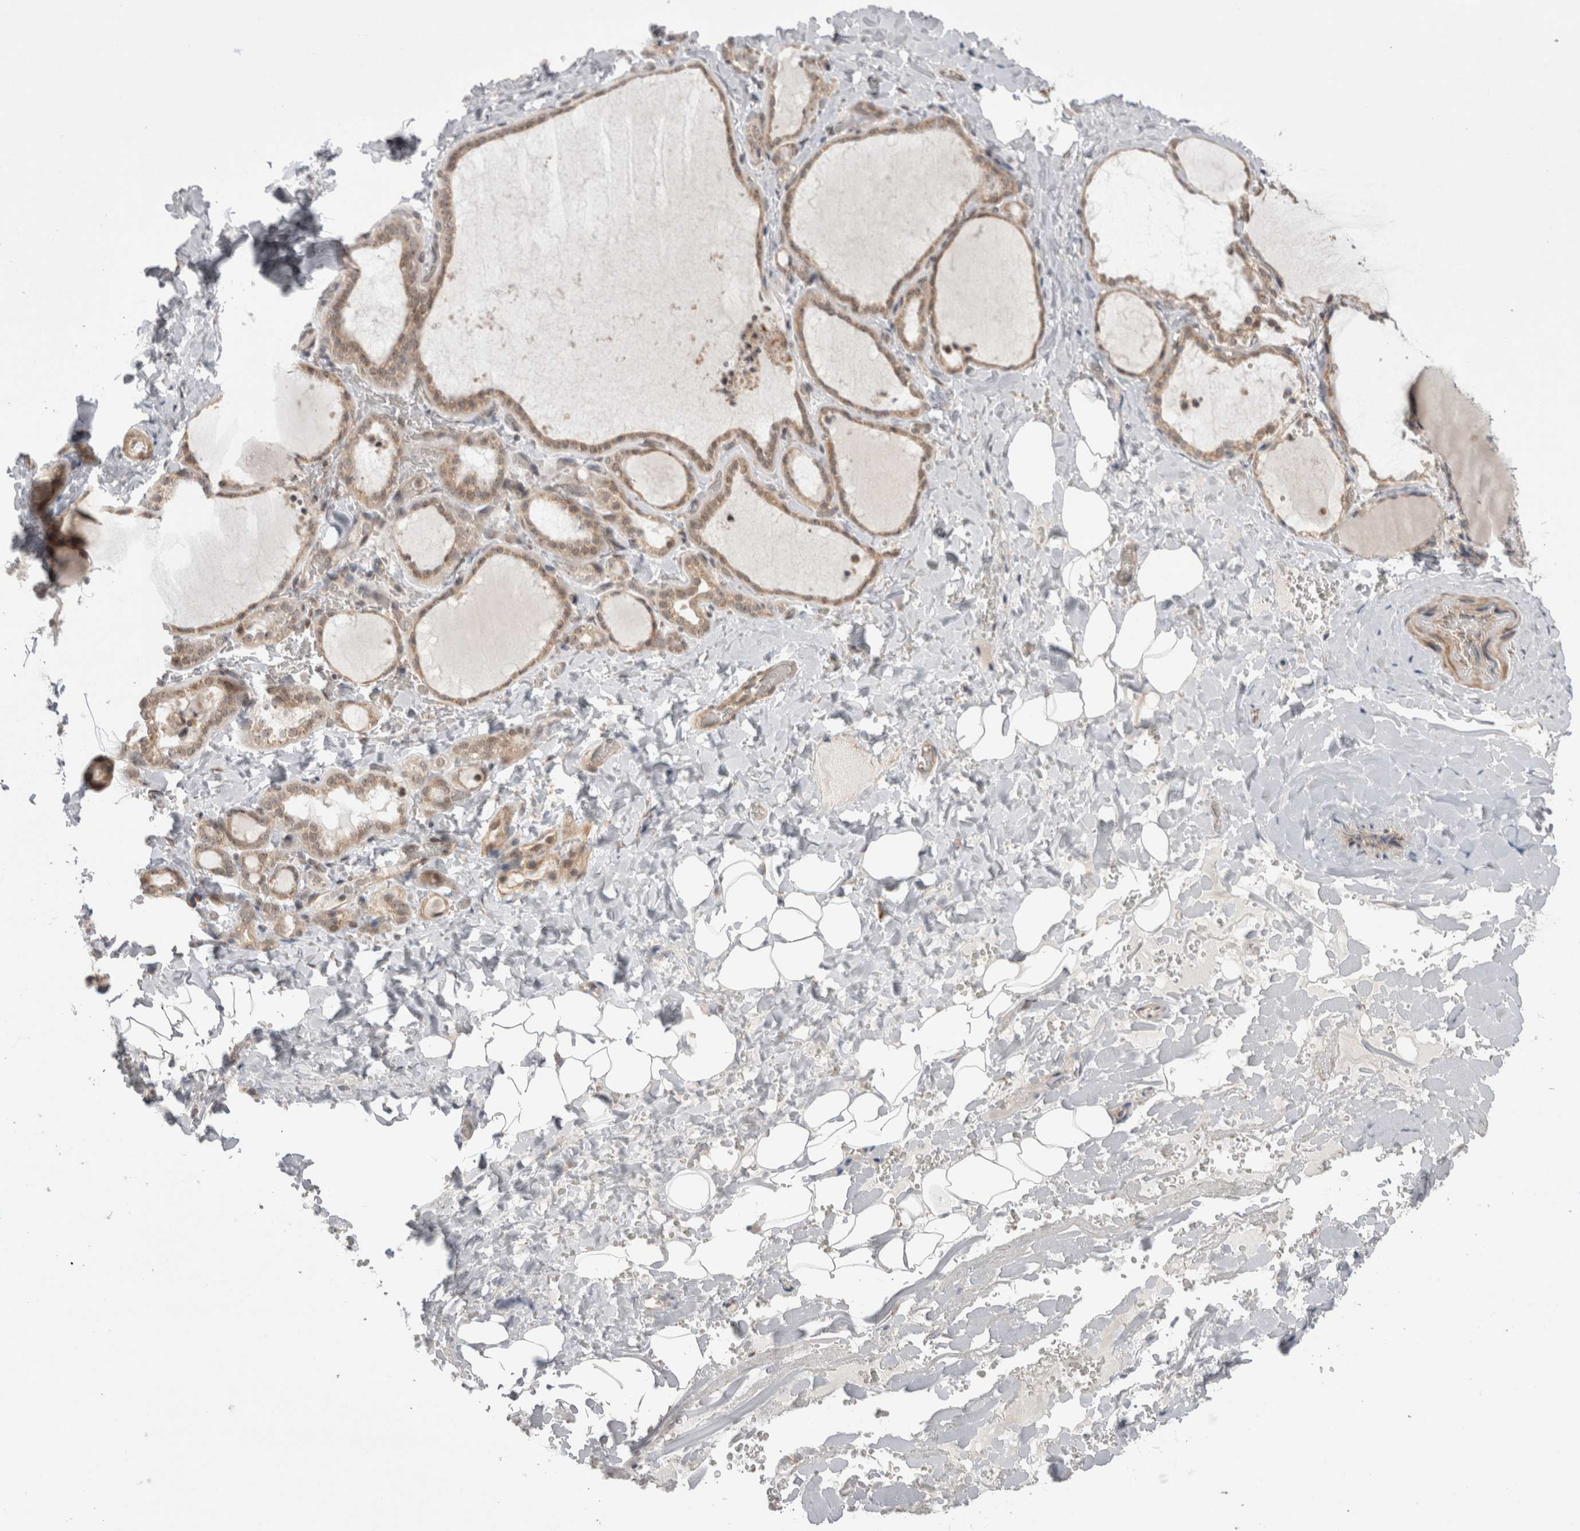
{"staining": {"intensity": "moderate", "quantity": ">75%", "location": "cytoplasmic/membranous,nuclear"}, "tissue": "thyroid gland", "cell_type": "Glandular cells", "image_type": "normal", "snomed": [{"axis": "morphology", "description": "Normal tissue, NOS"}, {"axis": "topography", "description": "Thyroid gland"}], "caption": "Thyroid gland was stained to show a protein in brown. There is medium levels of moderate cytoplasmic/membranous,nuclear expression in about >75% of glandular cells.", "gene": "EXOSC4", "patient": {"sex": "female", "age": 22}}